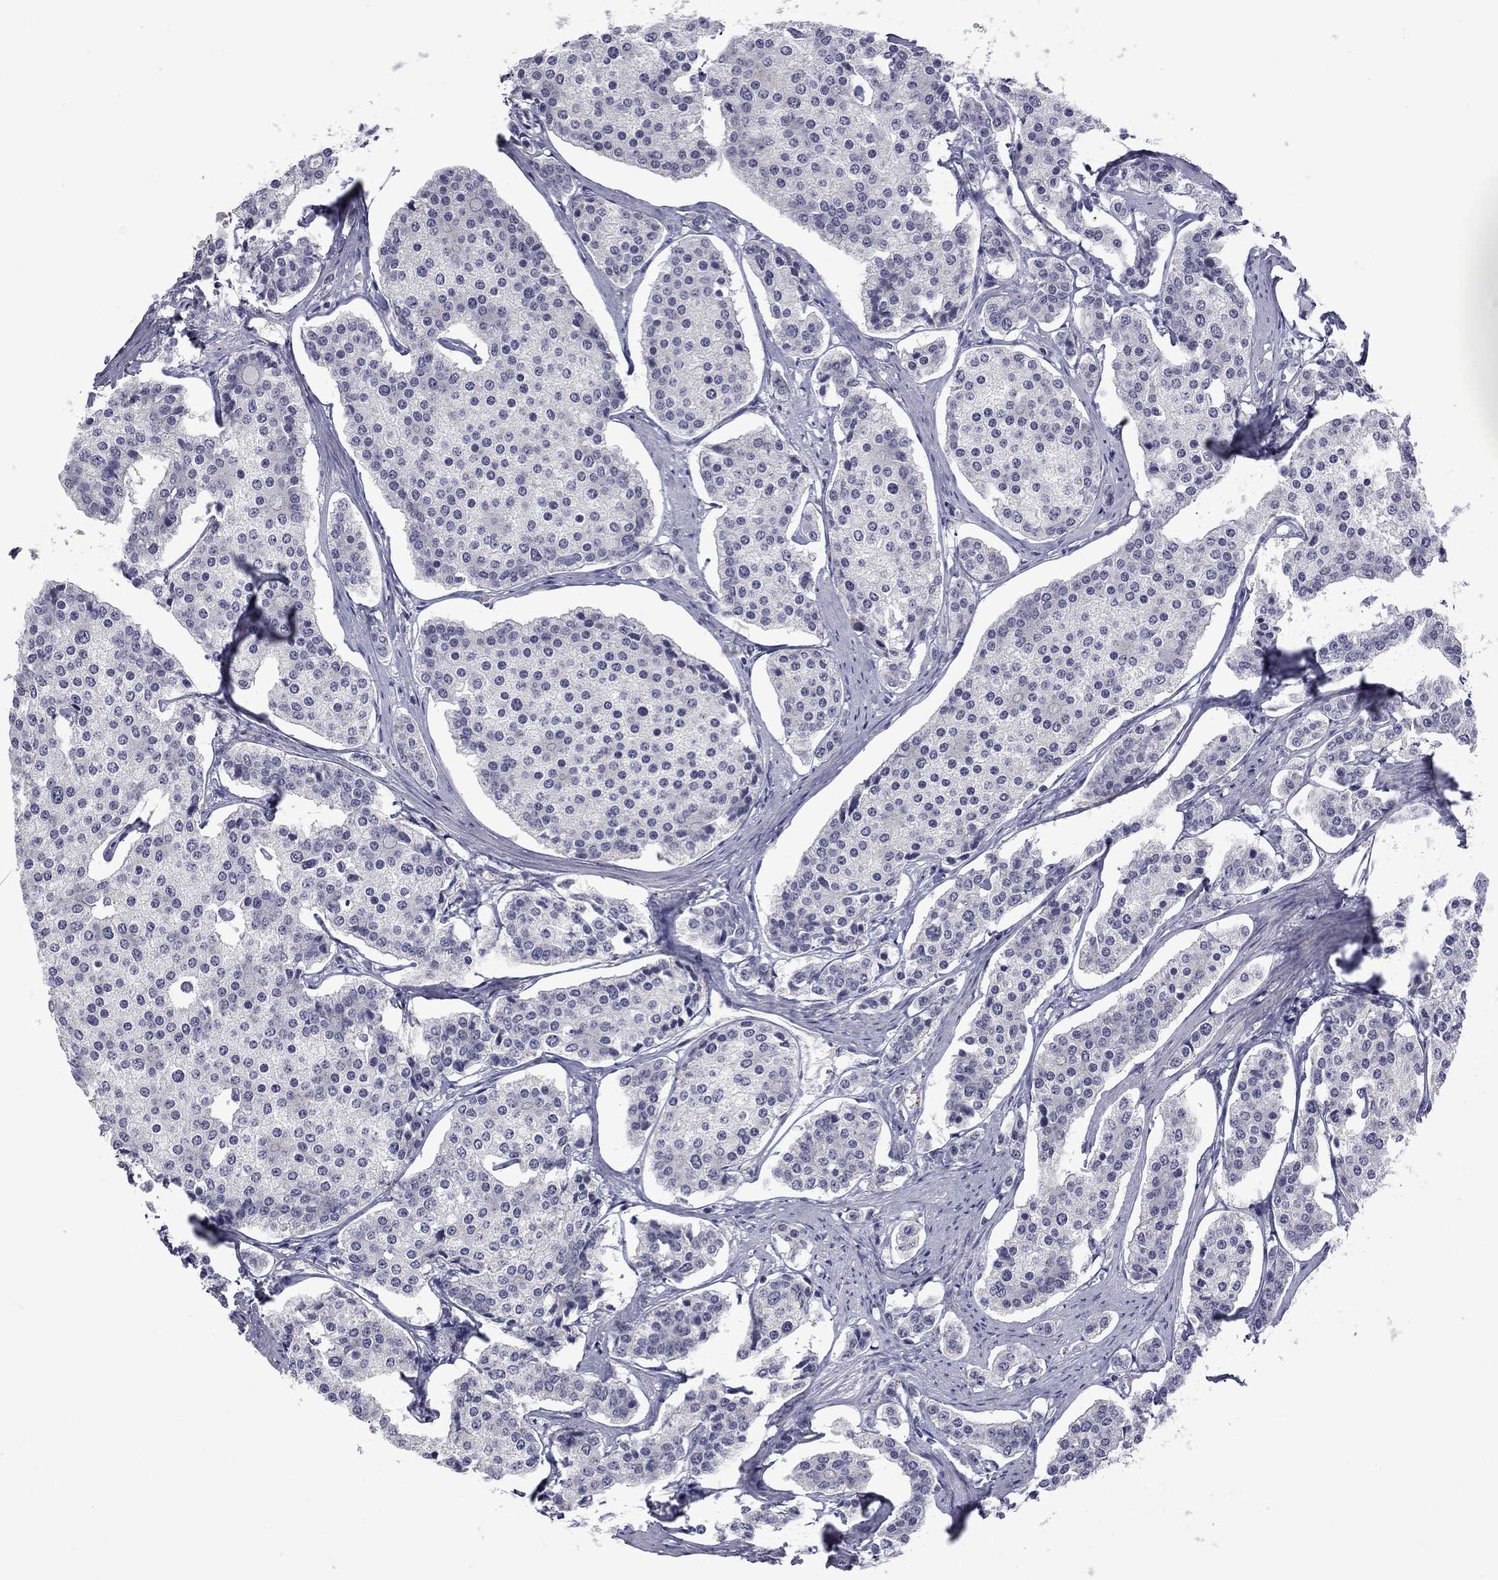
{"staining": {"intensity": "negative", "quantity": "none", "location": "none"}, "tissue": "carcinoid", "cell_type": "Tumor cells", "image_type": "cancer", "snomed": [{"axis": "morphology", "description": "Carcinoid, malignant, NOS"}, {"axis": "topography", "description": "Small intestine"}], "caption": "Photomicrograph shows no protein positivity in tumor cells of carcinoid tissue.", "gene": "GSG1L", "patient": {"sex": "female", "age": 65}}